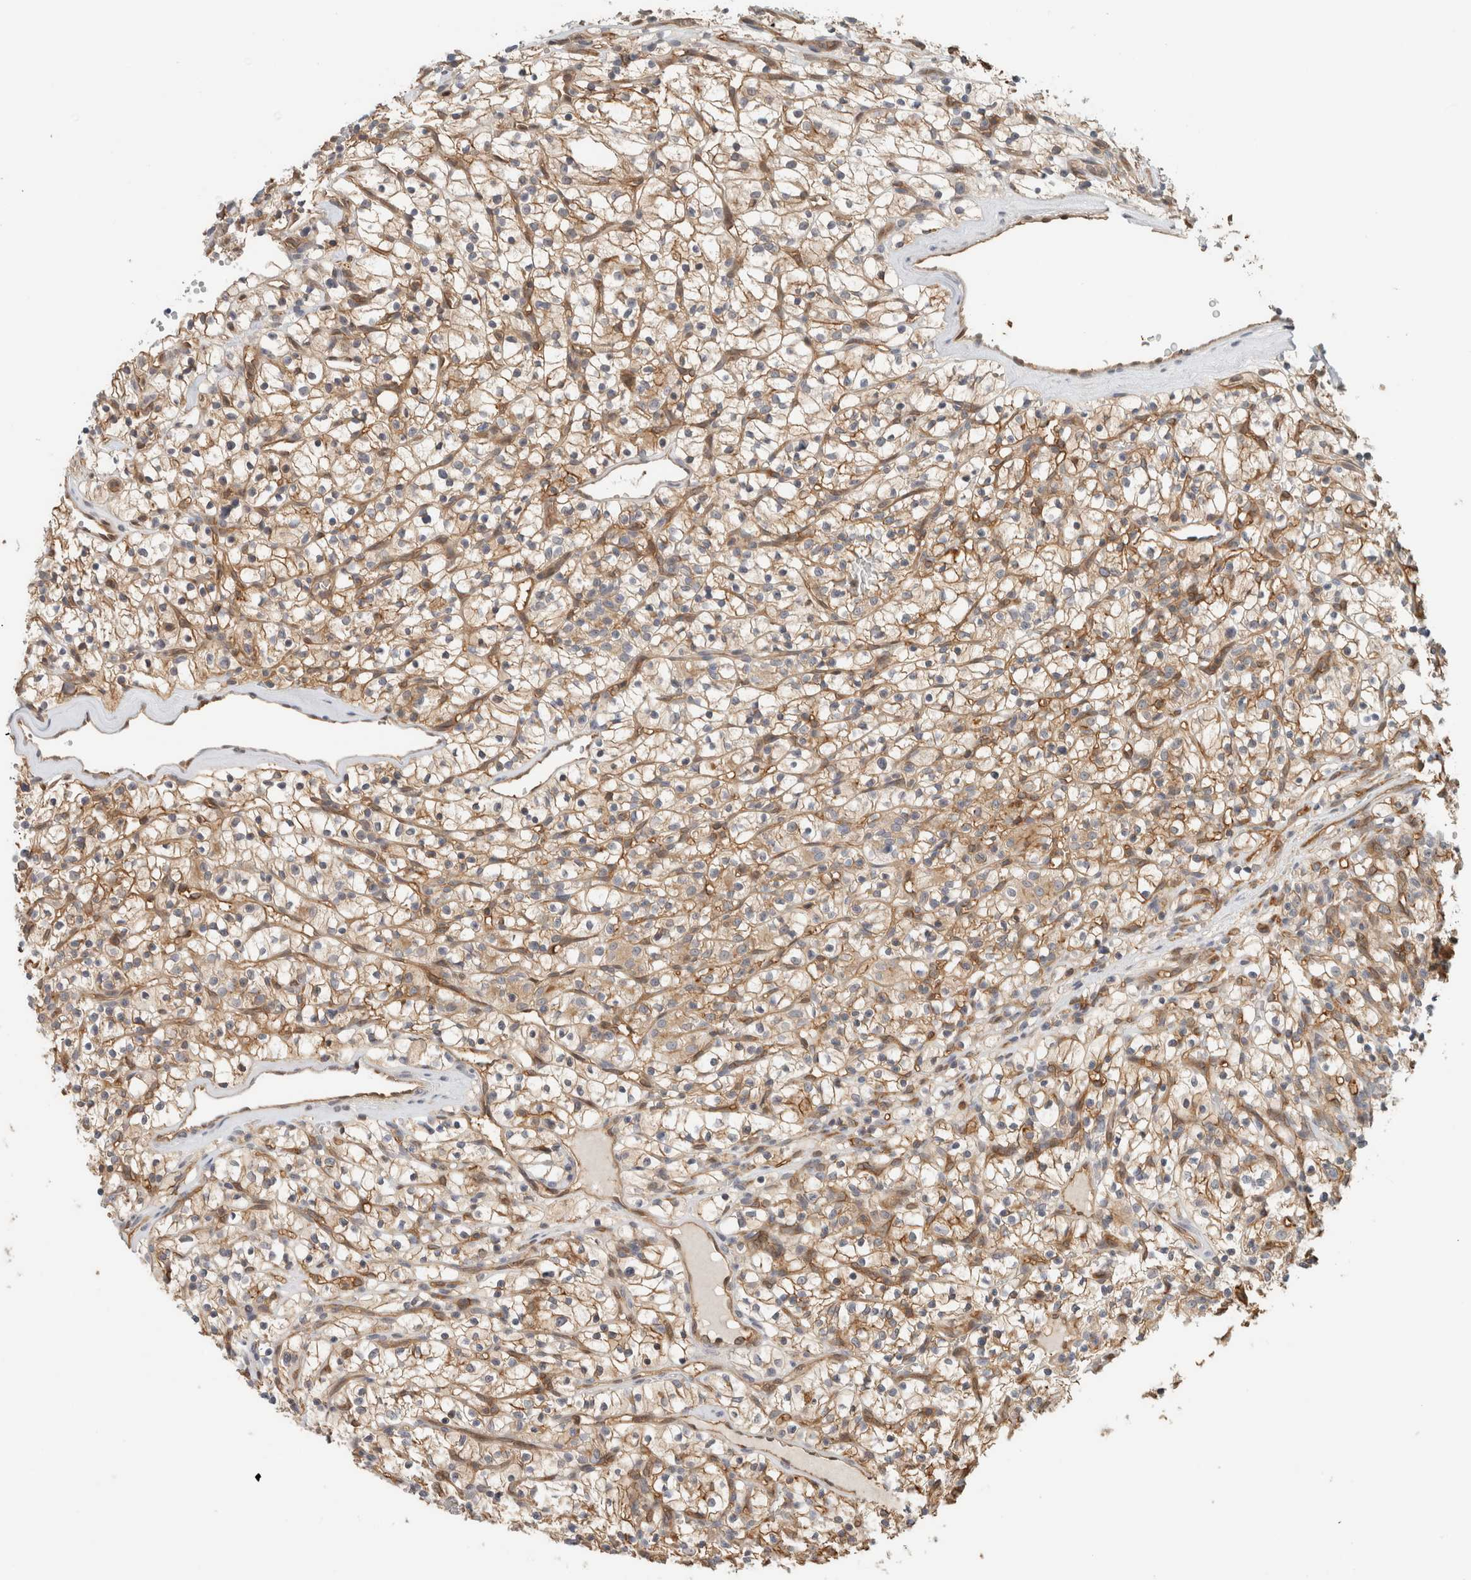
{"staining": {"intensity": "weak", "quantity": ">75%", "location": "cytoplasmic/membranous"}, "tissue": "renal cancer", "cell_type": "Tumor cells", "image_type": "cancer", "snomed": [{"axis": "morphology", "description": "Adenocarcinoma, NOS"}, {"axis": "topography", "description": "Kidney"}], "caption": "Immunohistochemical staining of renal cancer (adenocarcinoma) reveals low levels of weak cytoplasmic/membranous protein expression in about >75% of tumor cells.", "gene": "PFDN4", "patient": {"sex": "female", "age": 57}}